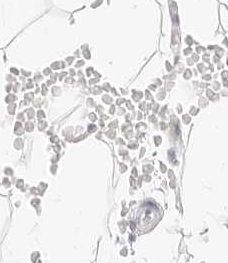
{"staining": {"intensity": "negative", "quantity": "none", "location": "none"}, "tissue": "adipose tissue", "cell_type": "Adipocytes", "image_type": "normal", "snomed": [{"axis": "morphology", "description": "Normal tissue, NOS"}, {"axis": "topography", "description": "Breast"}], "caption": "Immunohistochemical staining of unremarkable adipose tissue shows no significant expression in adipocytes.", "gene": "XKR4", "patient": {"sex": "female", "age": 23}}